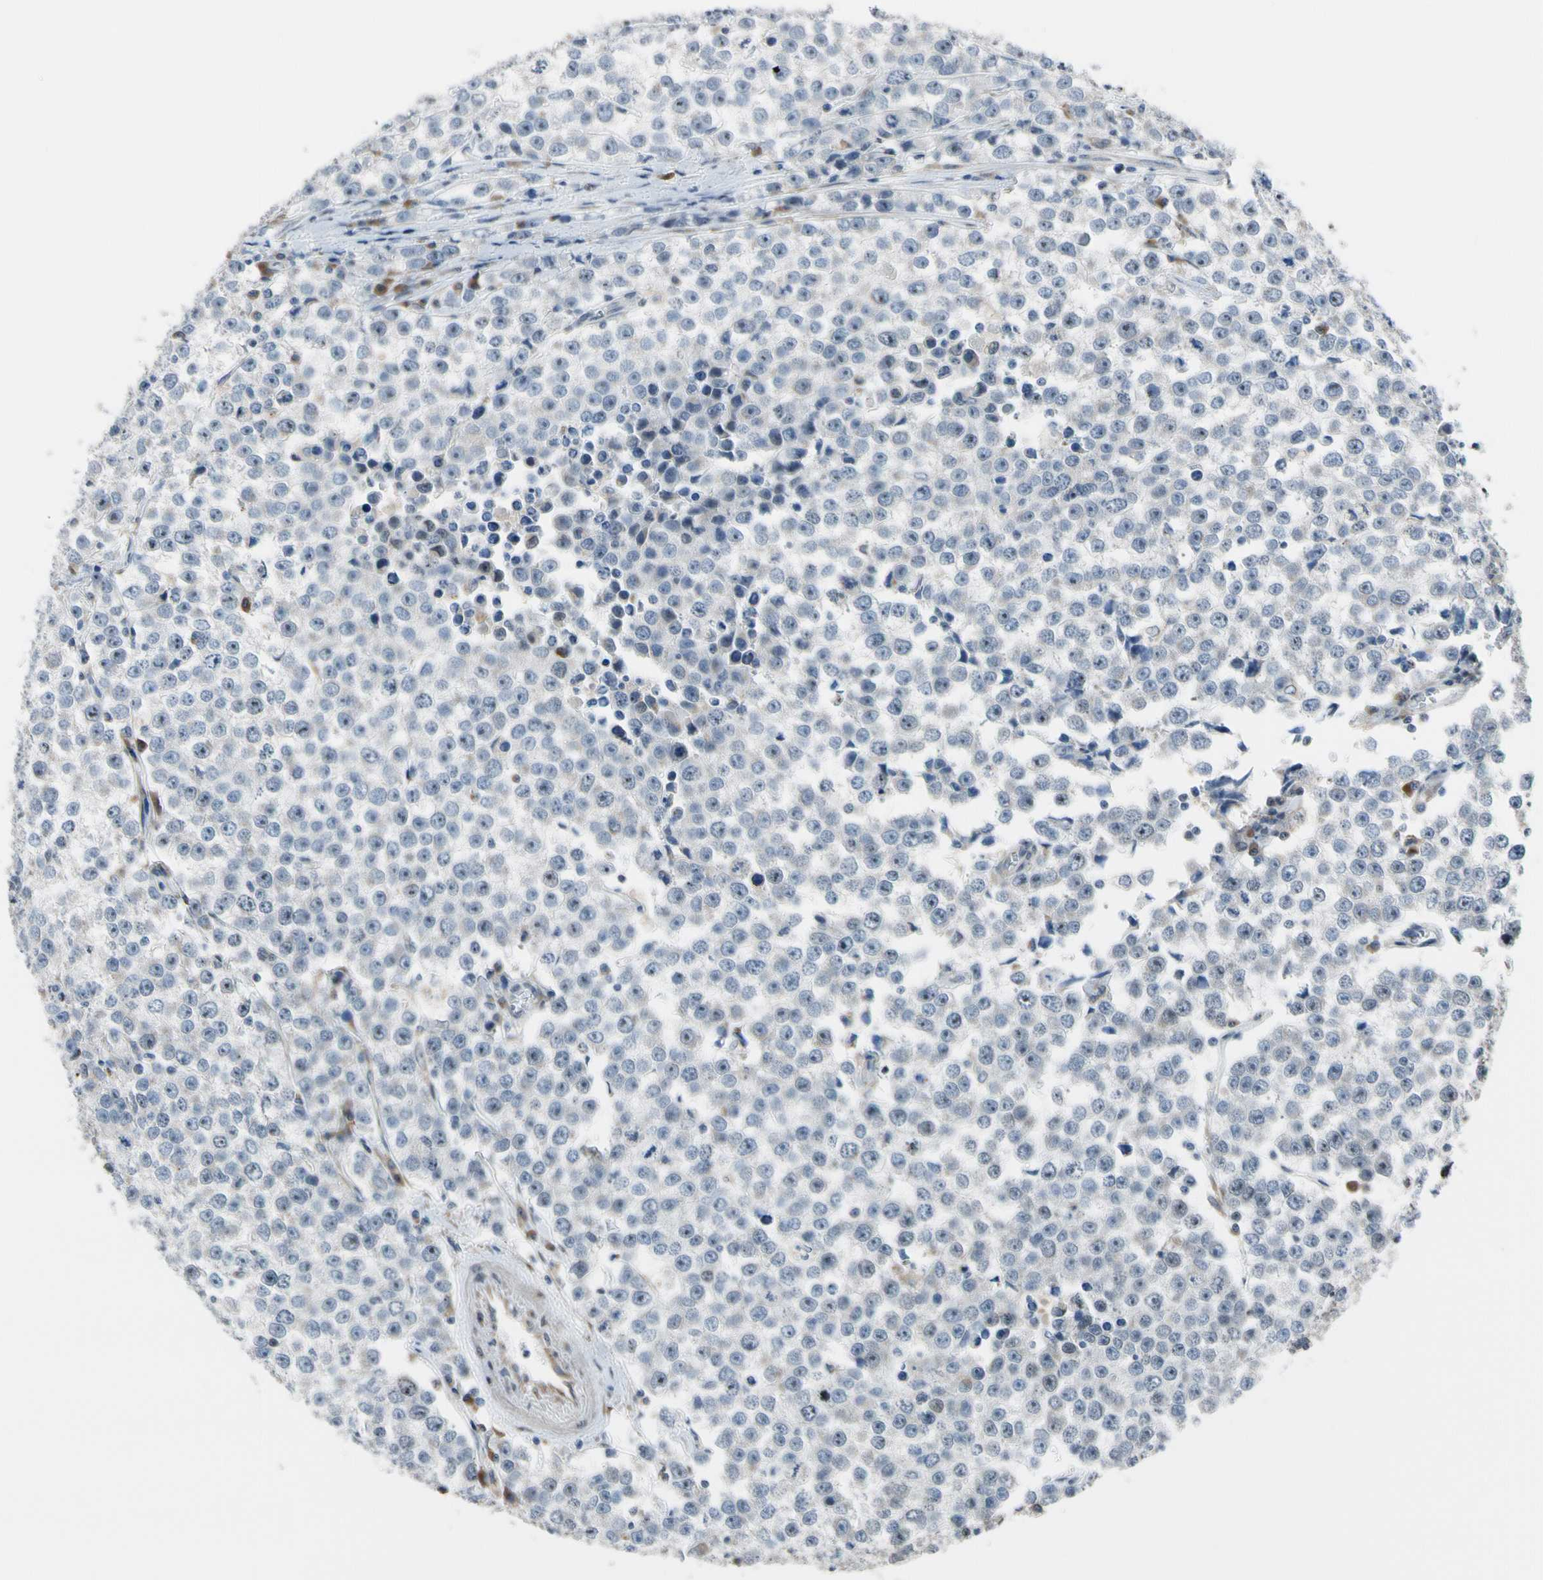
{"staining": {"intensity": "weak", "quantity": "25%-75%", "location": "cytoplasmic/membranous"}, "tissue": "testis cancer", "cell_type": "Tumor cells", "image_type": "cancer", "snomed": [{"axis": "morphology", "description": "Seminoma, NOS"}, {"axis": "morphology", "description": "Carcinoma, Embryonal, NOS"}, {"axis": "topography", "description": "Testis"}], "caption": "Protein positivity by IHC demonstrates weak cytoplasmic/membranous staining in about 25%-75% of tumor cells in testis cancer (seminoma).", "gene": "TMED7", "patient": {"sex": "male", "age": 52}}